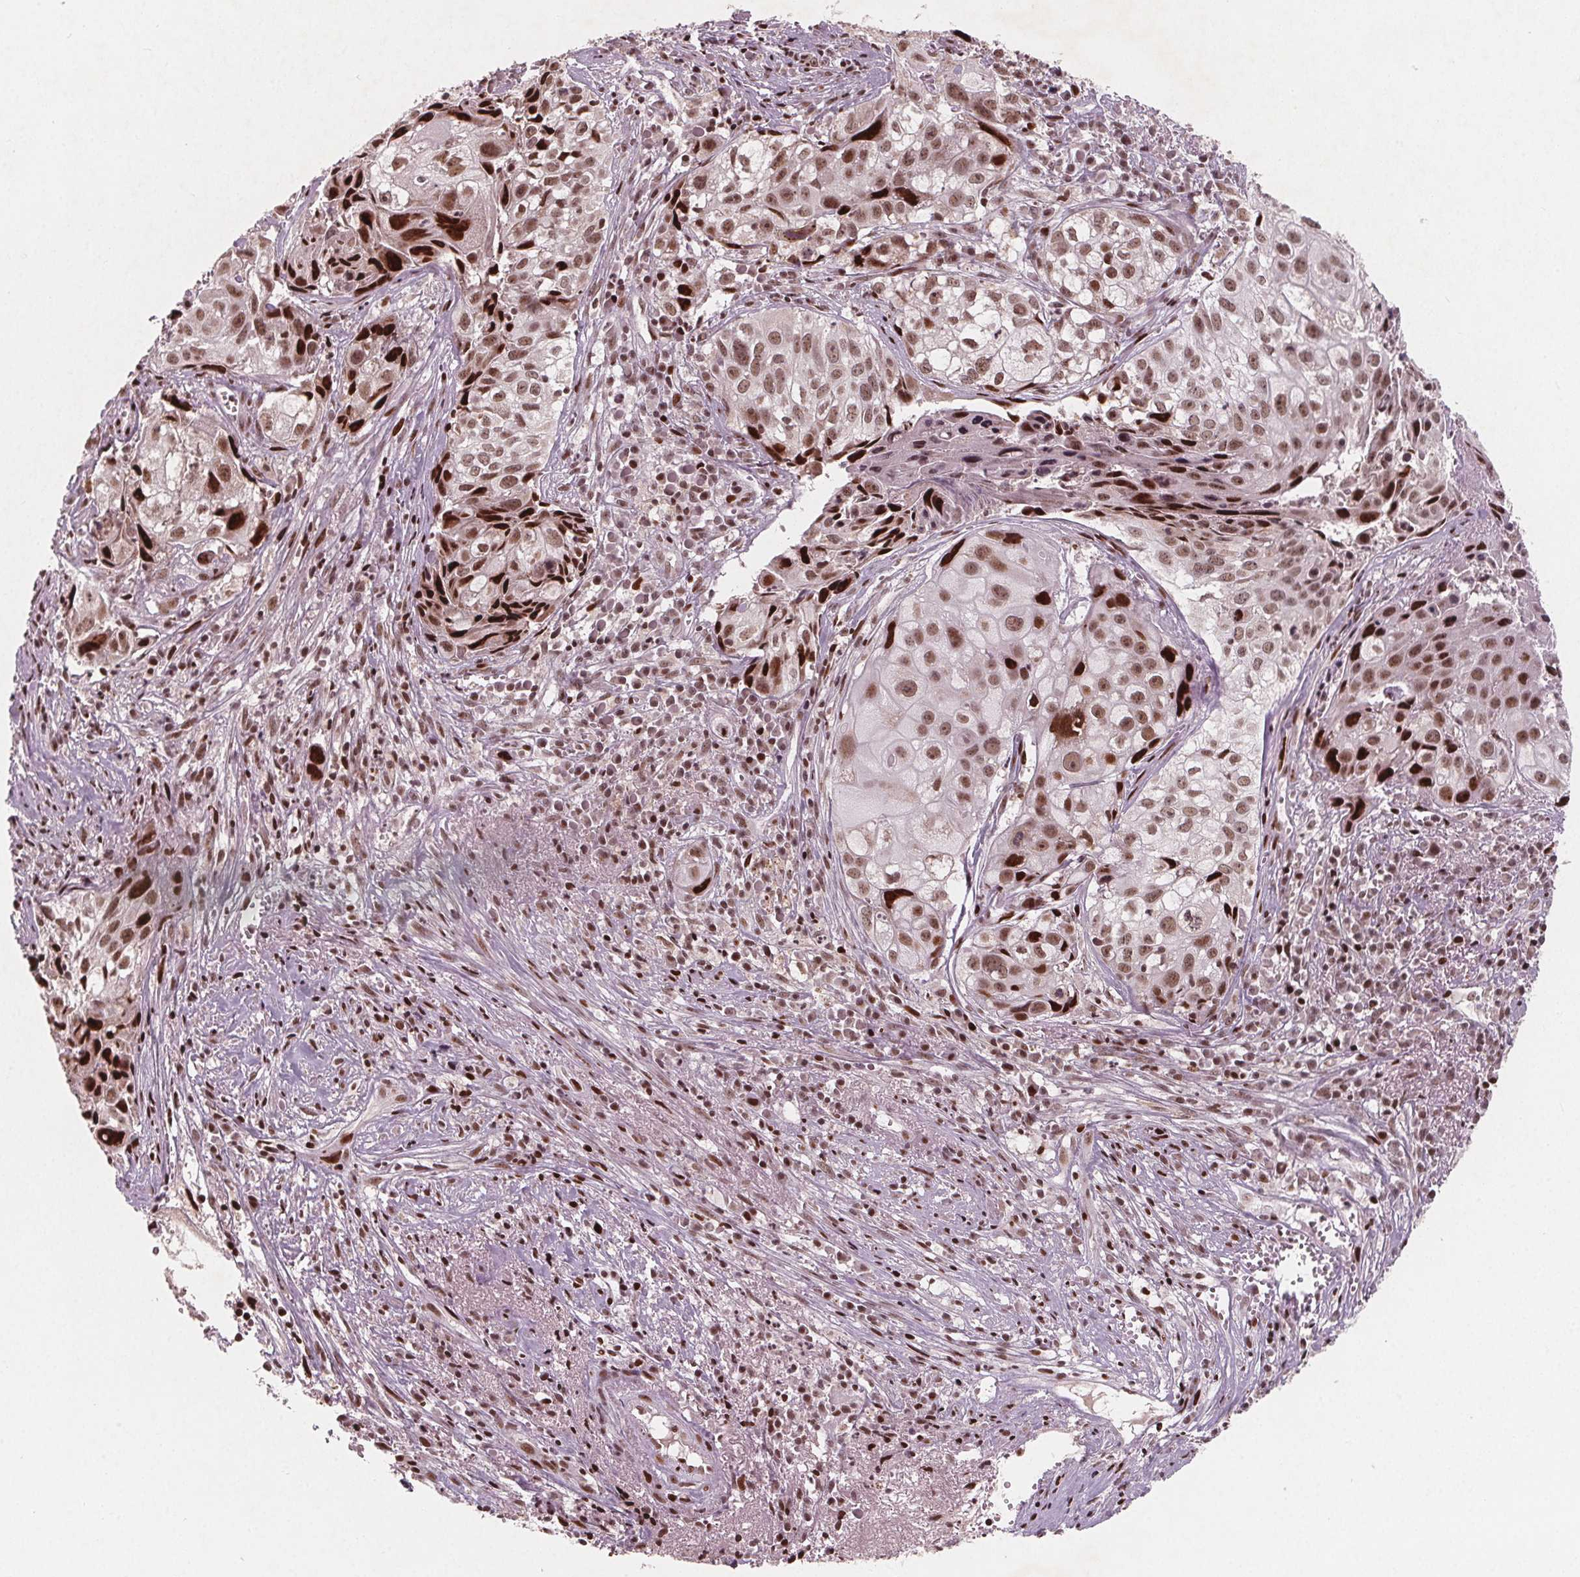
{"staining": {"intensity": "moderate", "quantity": ">75%", "location": "nuclear"}, "tissue": "cervical cancer", "cell_type": "Tumor cells", "image_type": "cancer", "snomed": [{"axis": "morphology", "description": "Squamous cell carcinoma, NOS"}, {"axis": "topography", "description": "Cervix"}], "caption": "Tumor cells reveal moderate nuclear staining in about >75% of cells in cervical cancer.", "gene": "SNRNP35", "patient": {"sex": "female", "age": 53}}